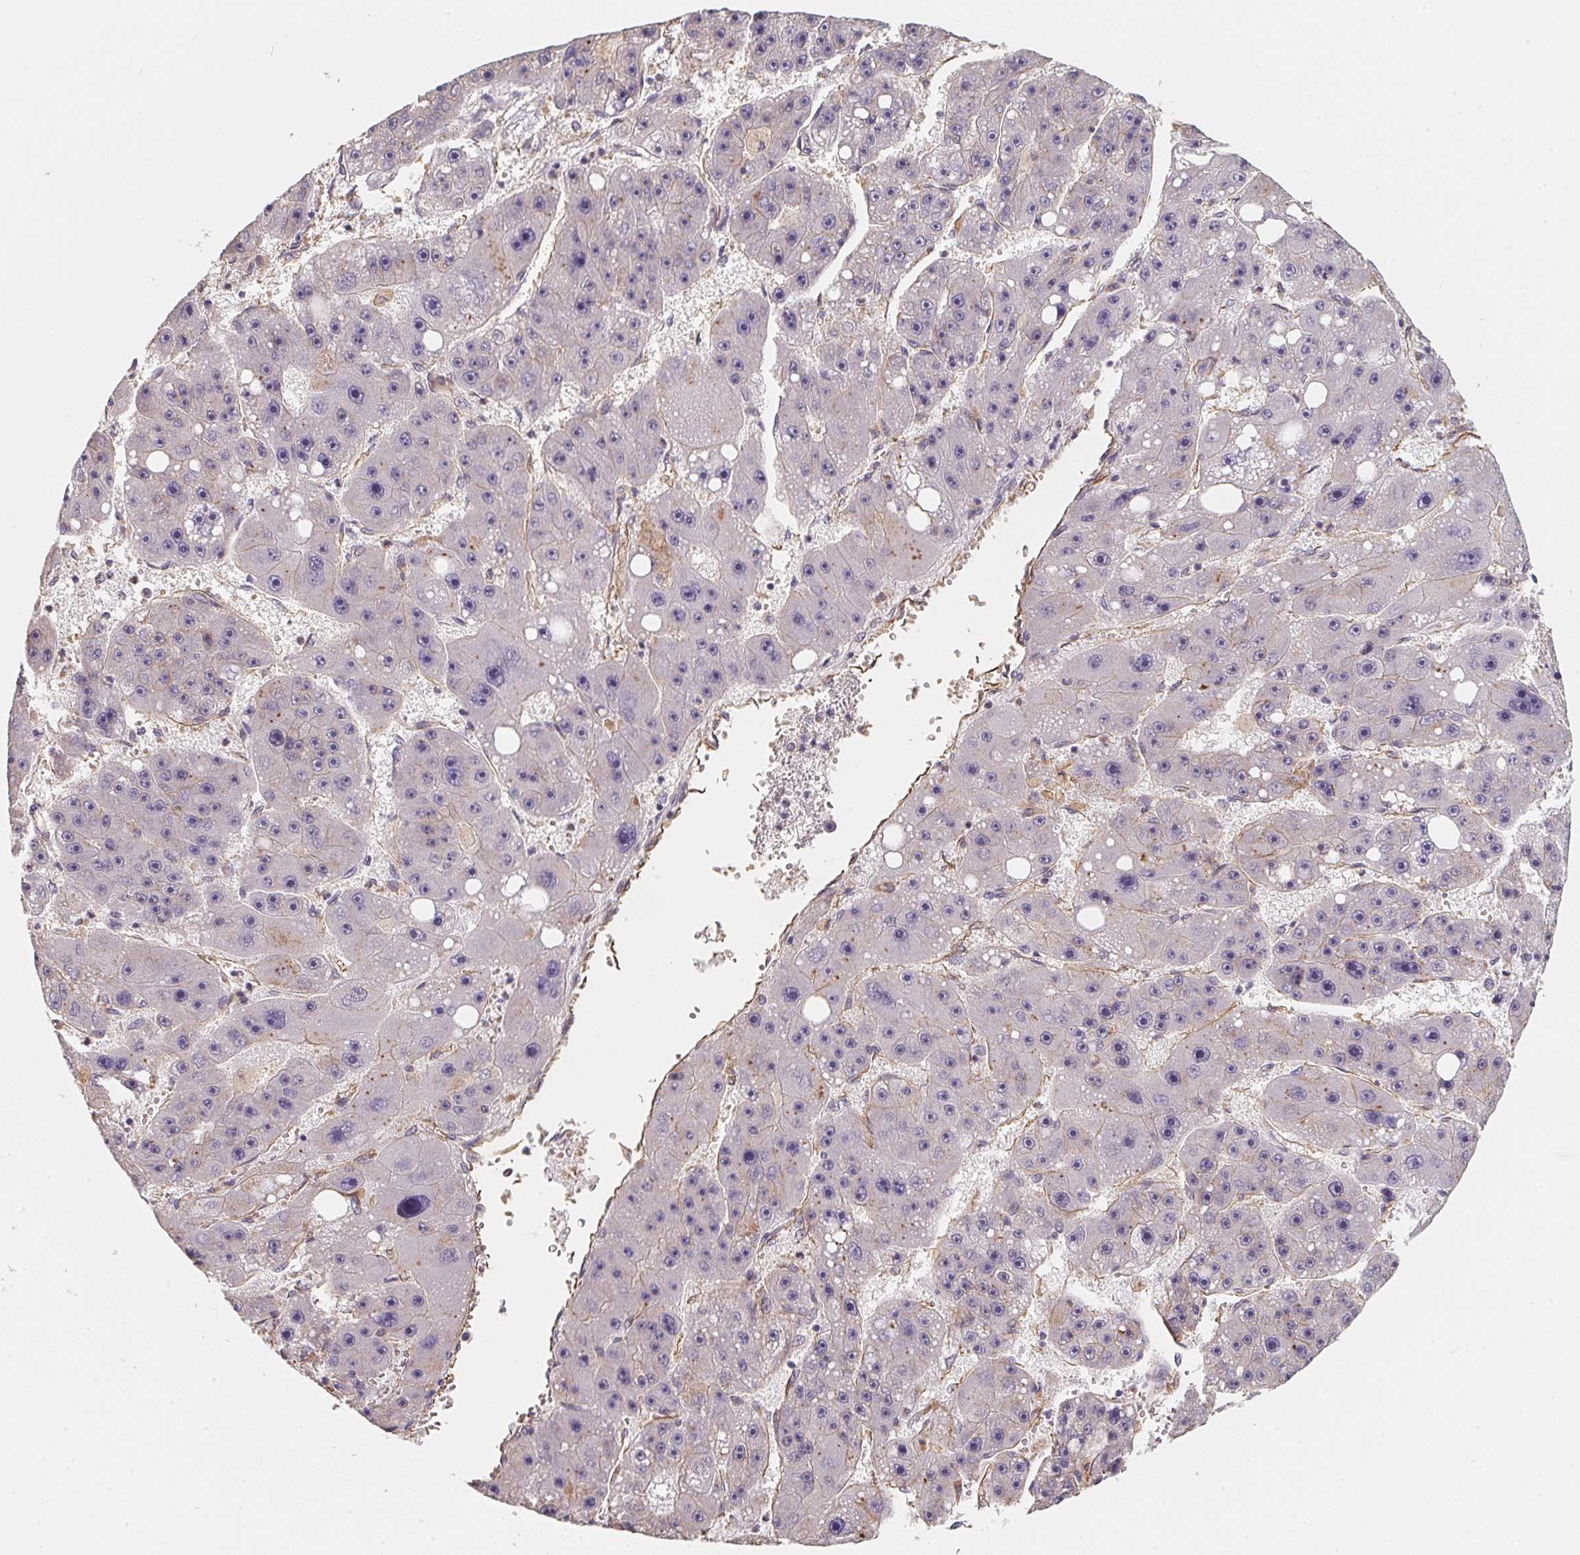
{"staining": {"intensity": "negative", "quantity": "none", "location": "none"}, "tissue": "liver cancer", "cell_type": "Tumor cells", "image_type": "cancer", "snomed": [{"axis": "morphology", "description": "Carcinoma, Hepatocellular, NOS"}, {"axis": "topography", "description": "Liver"}], "caption": "IHC of human liver cancer reveals no positivity in tumor cells.", "gene": "TBKBP1", "patient": {"sex": "female", "age": 61}}